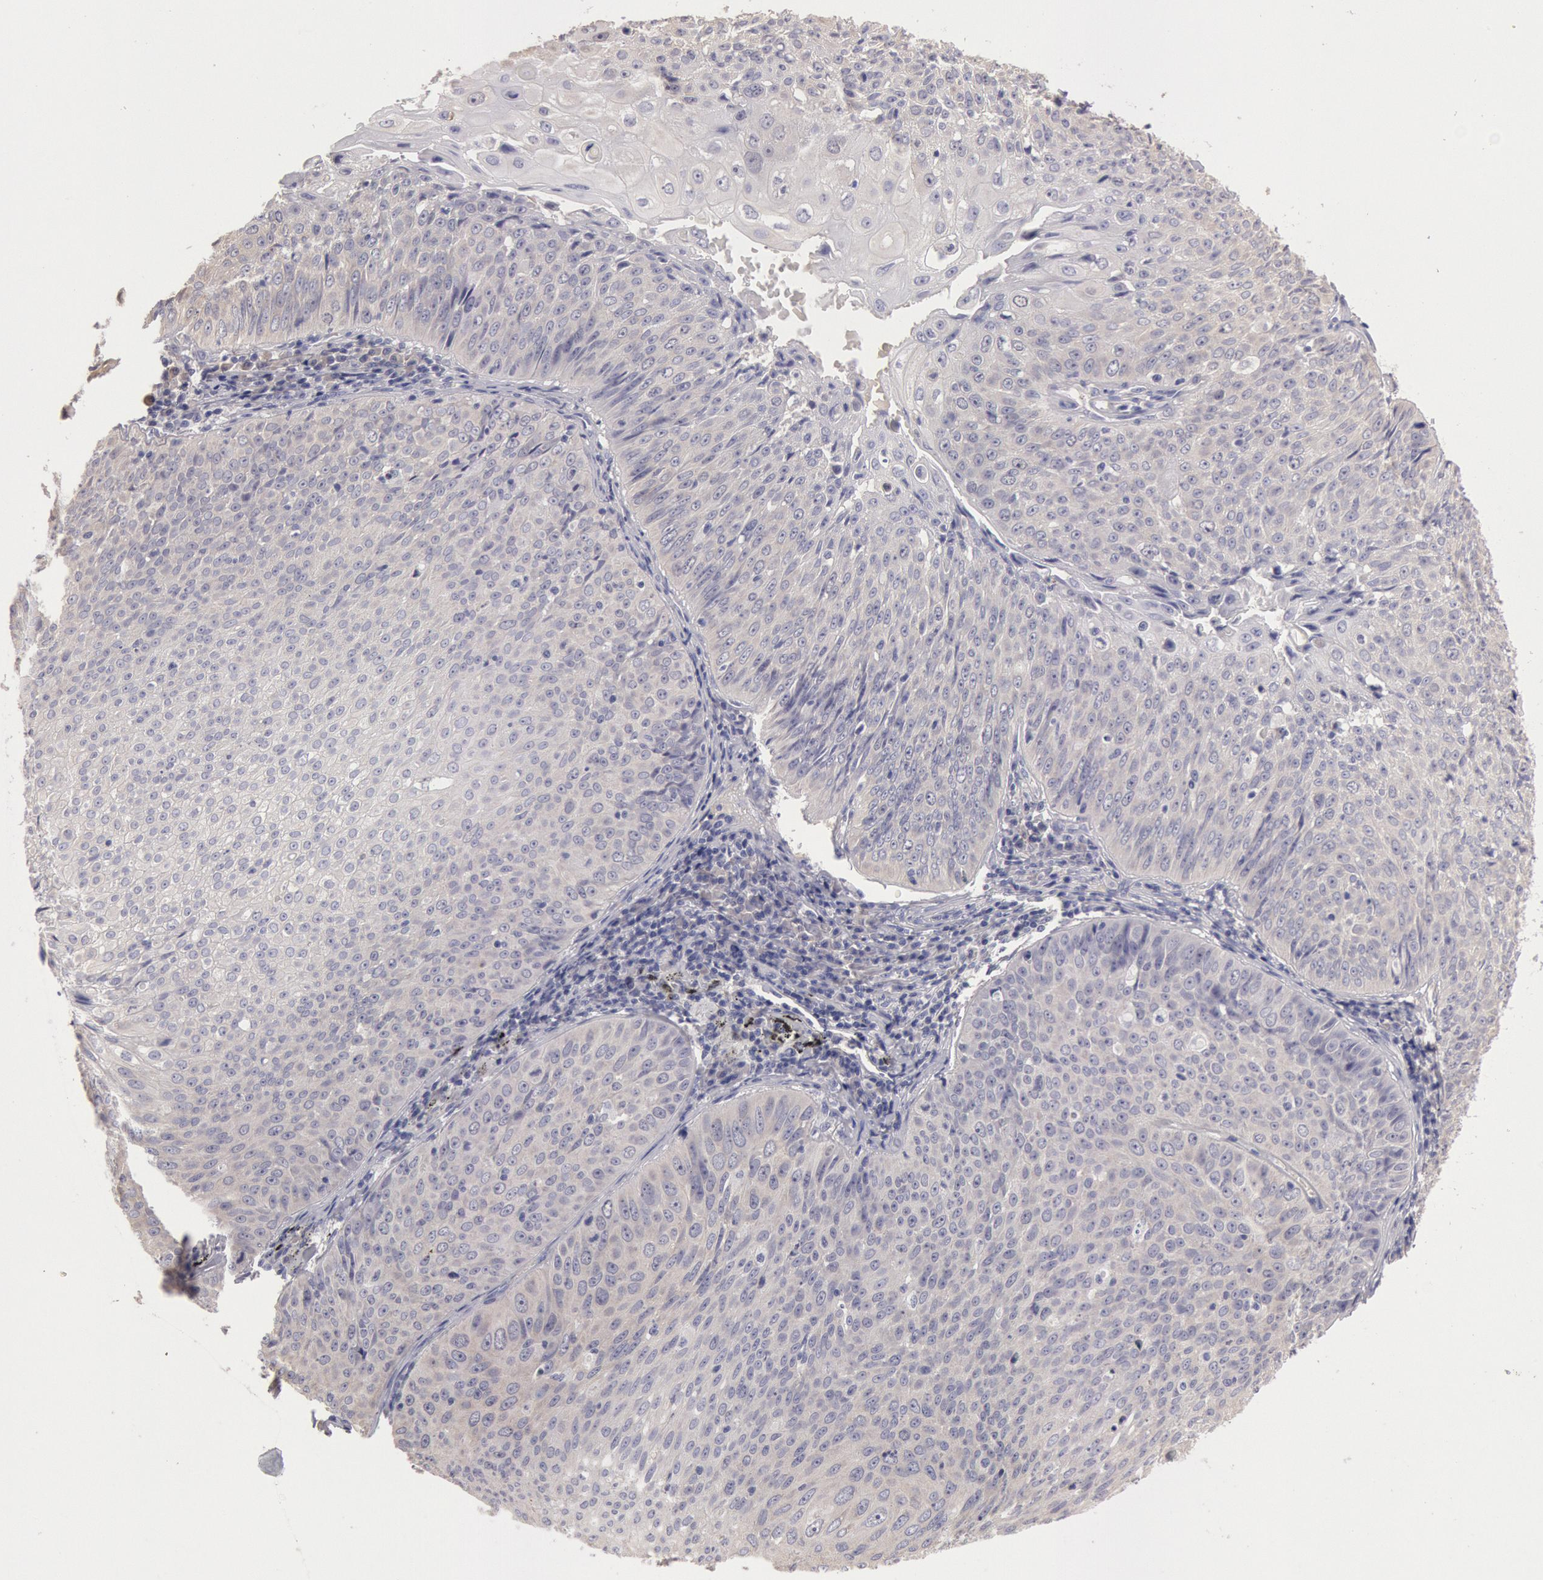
{"staining": {"intensity": "negative", "quantity": "none", "location": "none"}, "tissue": "lung cancer", "cell_type": "Tumor cells", "image_type": "cancer", "snomed": [{"axis": "morphology", "description": "Adenocarcinoma, NOS"}, {"axis": "topography", "description": "Lung"}], "caption": "Protein analysis of lung cancer (adenocarcinoma) exhibits no significant staining in tumor cells. (Stains: DAB immunohistochemistry with hematoxylin counter stain, Microscopy: brightfield microscopy at high magnification).", "gene": "C1R", "patient": {"sex": "male", "age": 60}}